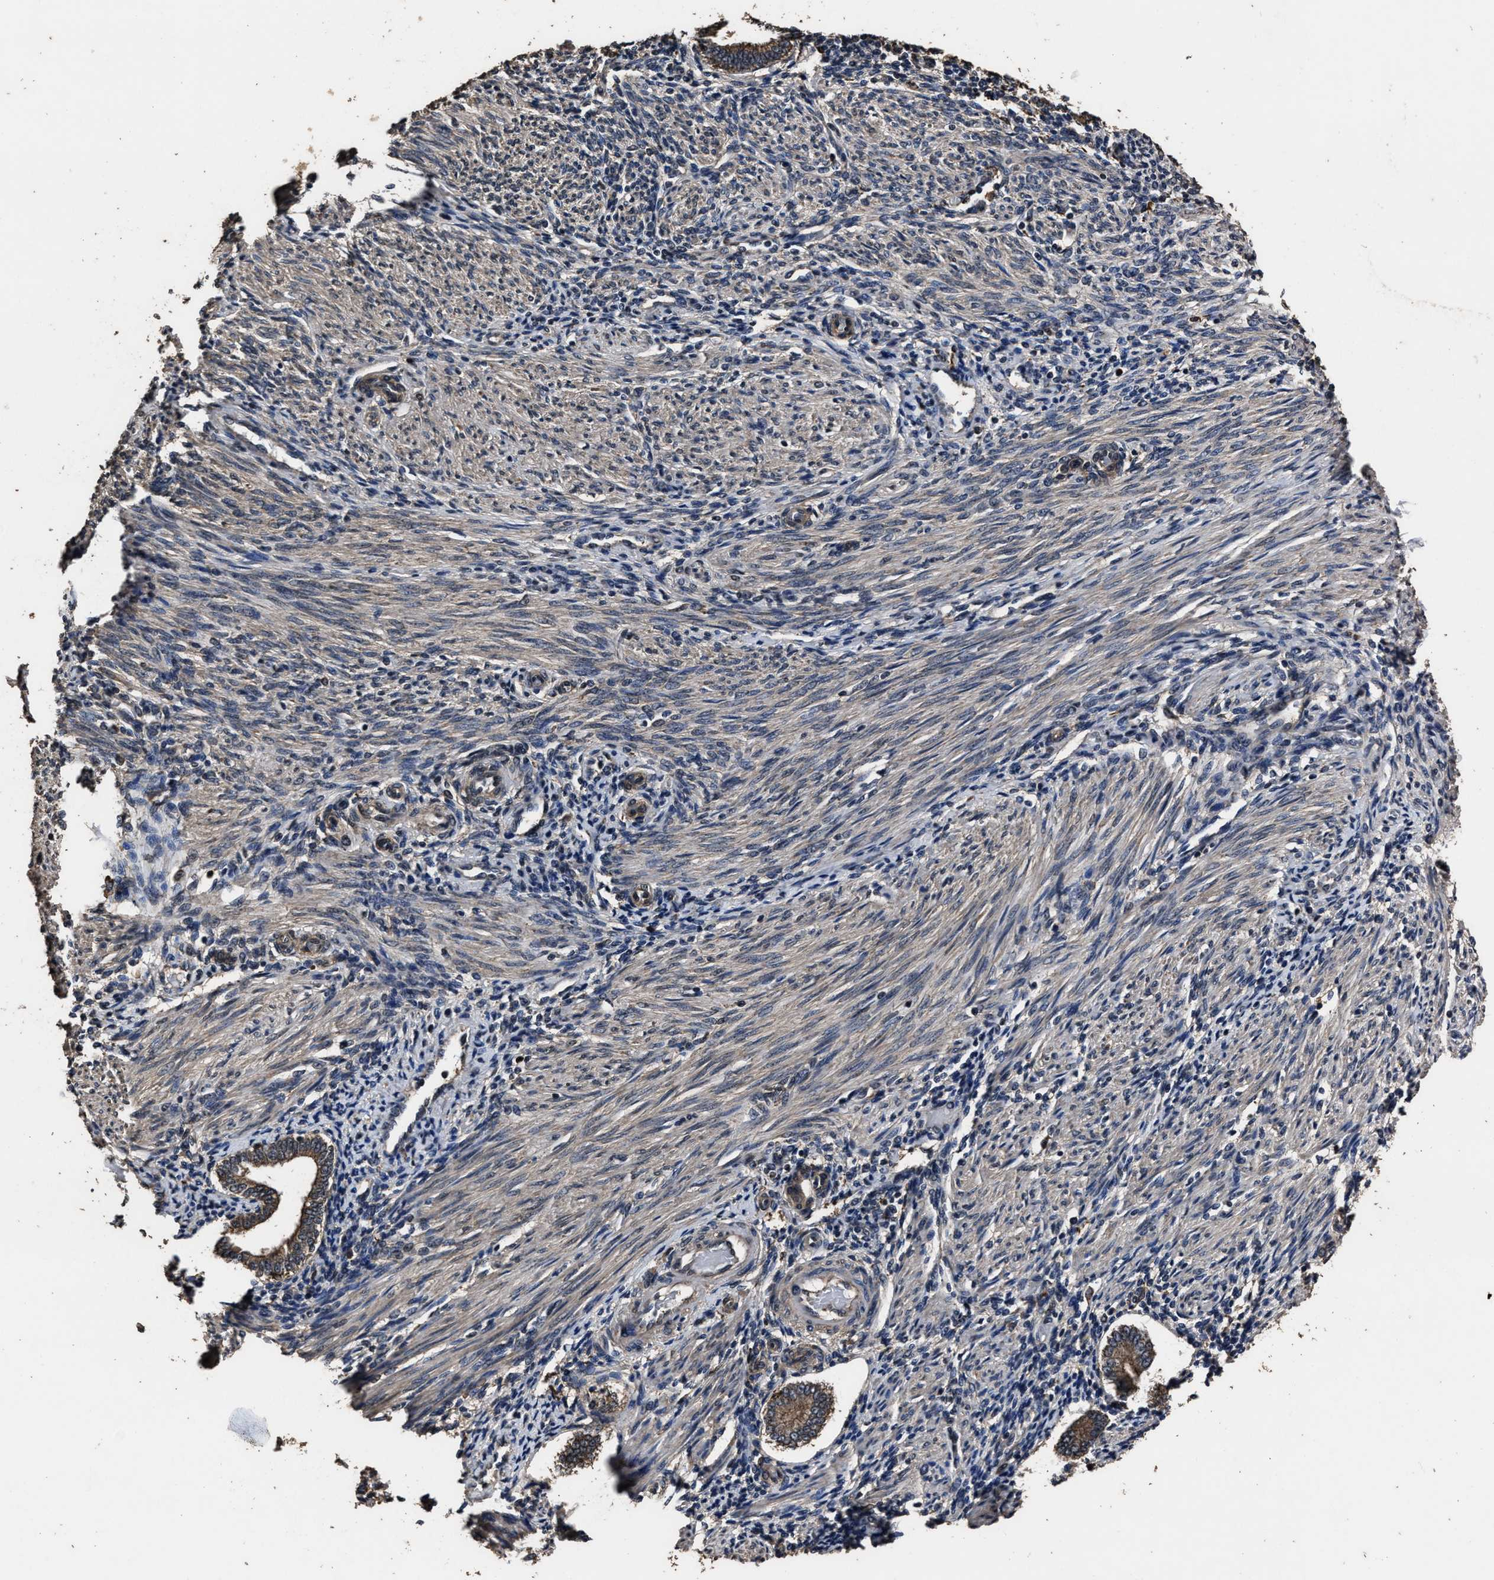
{"staining": {"intensity": "weak", "quantity": "<25%", "location": "cytoplasmic/membranous"}, "tissue": "endometrium", "cell_type": "Cells in endometrial stroma", "image_type": "normal", "snomed": [{"axis": "morphology", "description": "Normal tissue, NOS"}, {"axis": "topography", "description": "Endometrium"}], "caption": "IHC image of normal endometrium stained for a protein (brown), which shows no expression in cells in endometrial stroma. (DAB (3,3'-diaminobenzidine) immunohistochemistry (IHC) visualized using brightfield microscopy, high magnification).", "gene": "RSBN1L", "patient": {"sex": "female", "age": 42}}